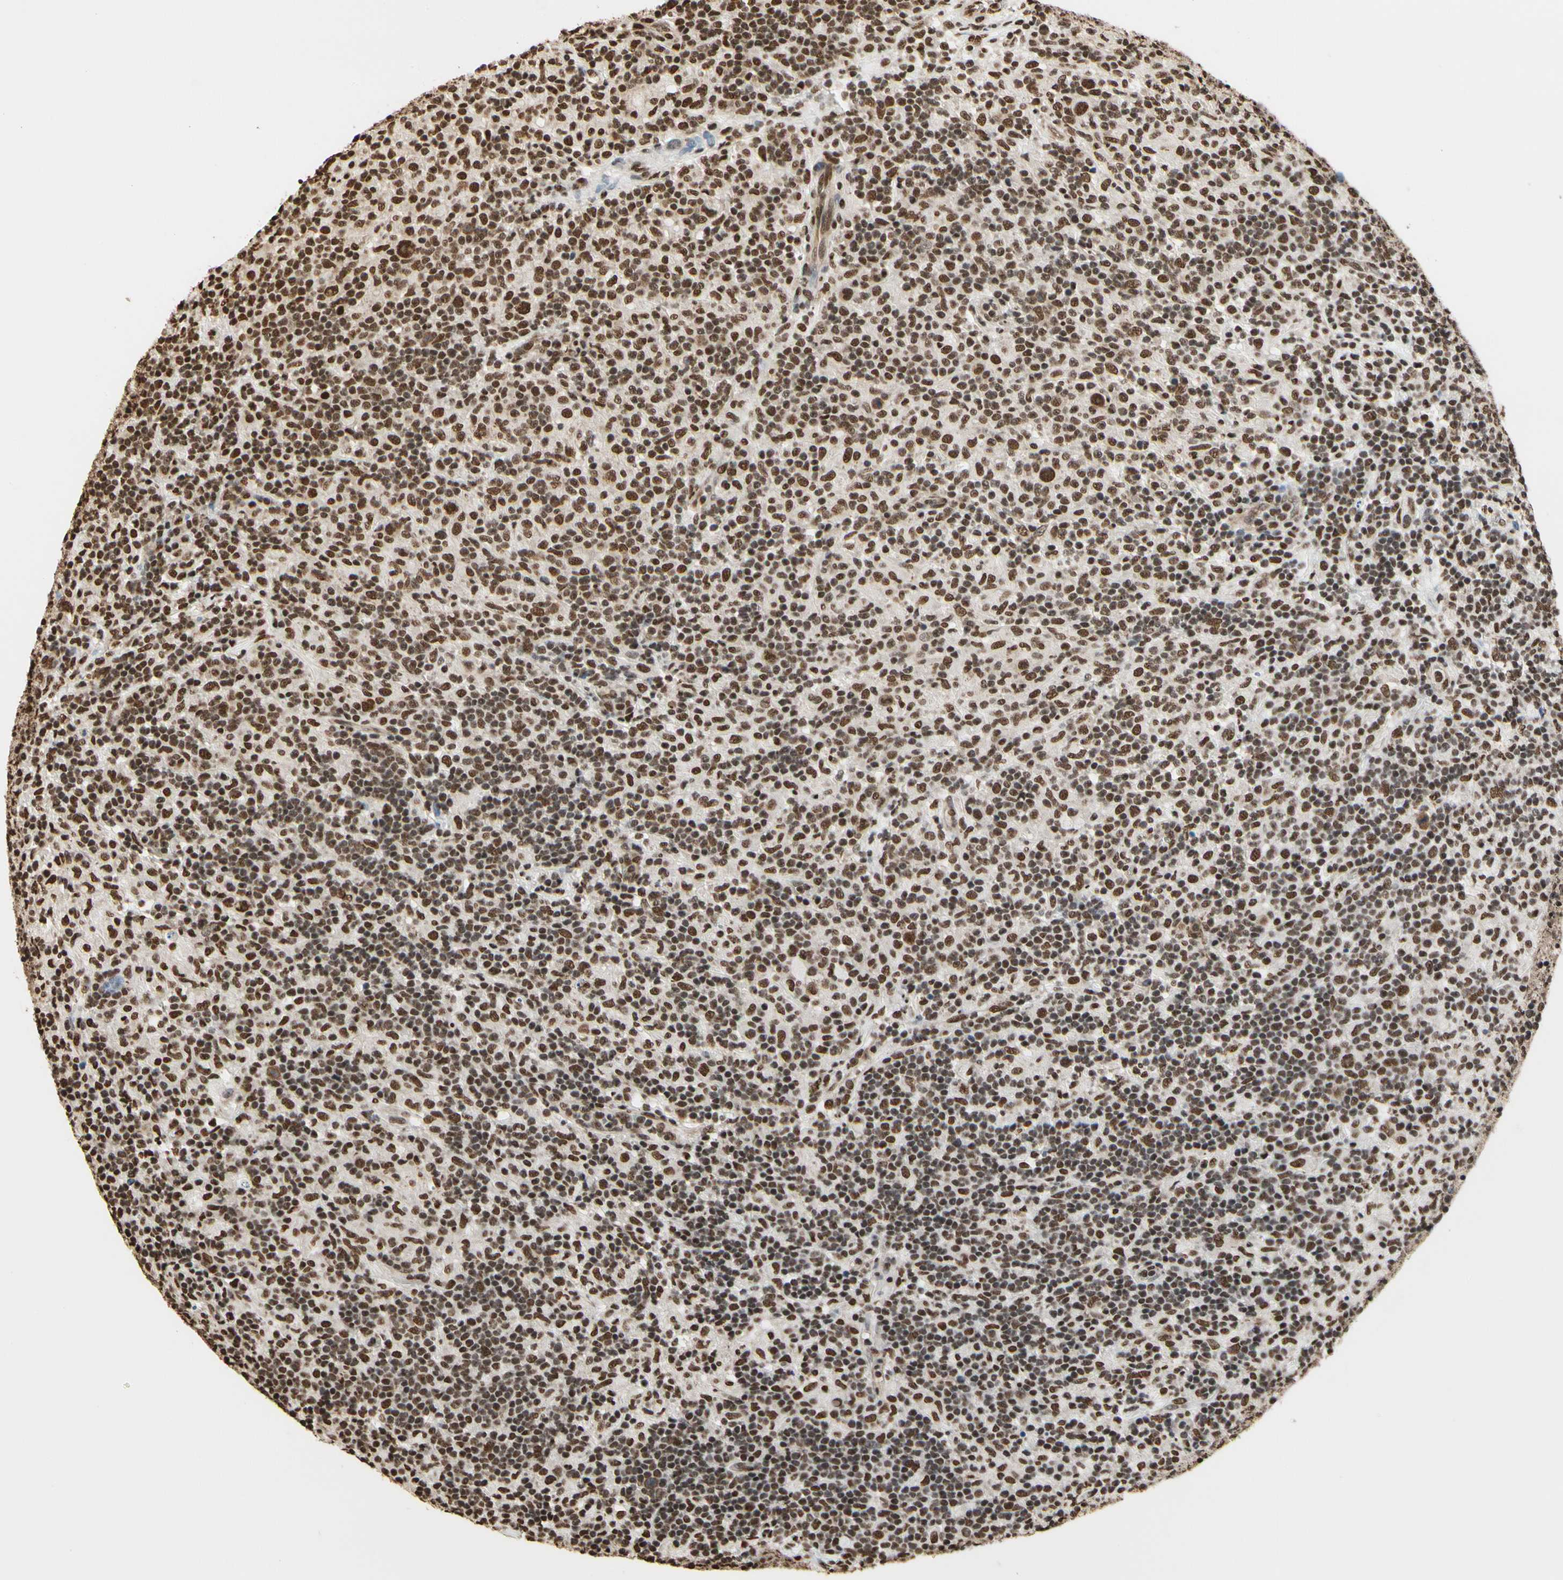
{"staining": {"intensity": "strong", "quantity": ">75%", "location": "nuclear"}, "tissue": "lymphoma", "cell_type": "Tumor cells", "image_type": "cancer", "snomed": [{"axis": "morphology", "description": "Hodgkin's disease, NOS"}, {"axis": "topography", "description": "Lymph node"}], "caption": "A micrograph of human Hodgkin's disease stained for a protein exhibits strong nuclear brown staining in tumor cells. (Brightfield microscopy of DAB IHC at high magnification).", "gene": "HNRNPK", "patient": {"sex": "male", "age": 70}}